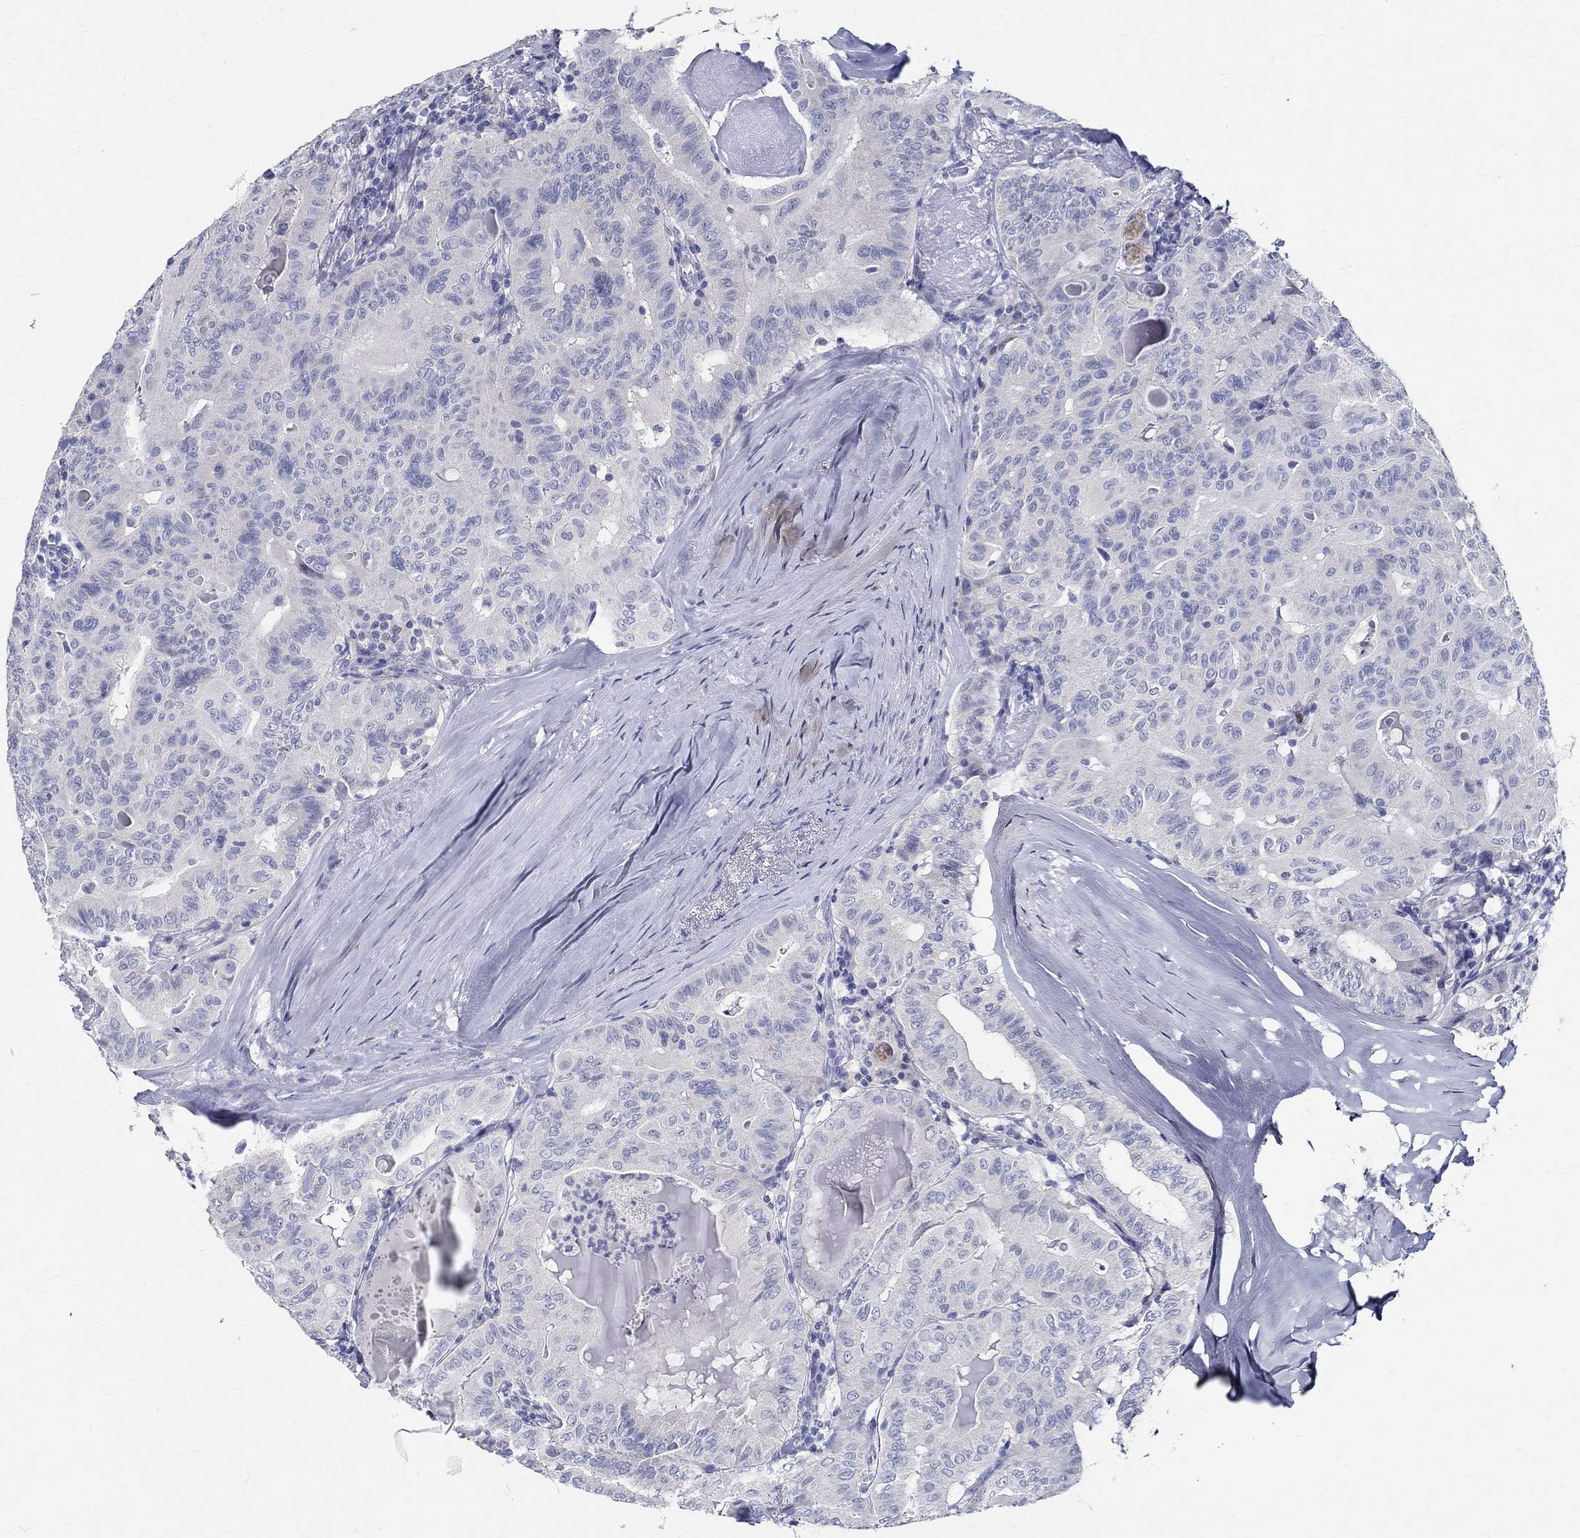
{"staining": {"intensity": "negative", "quantity": "none", "location": "none"}, "tissue": "thyroid cancer", "cell_type": "Tumor cells", "image_type": "cancer", "snomed": [{"axis": "morphology", "description": "Papillary adenocarcinoma, NOS"}, {"axis": "topography", "description": "Thyroid gland"}], "caption": "Immunohistochemistry image of human papillary adenocarcinoma (thyroid) stained for a protein (brown), which shows no positivity in tumor cells.", "gene": "CETN1", "patient": {"sex": "female", "age": 68}}